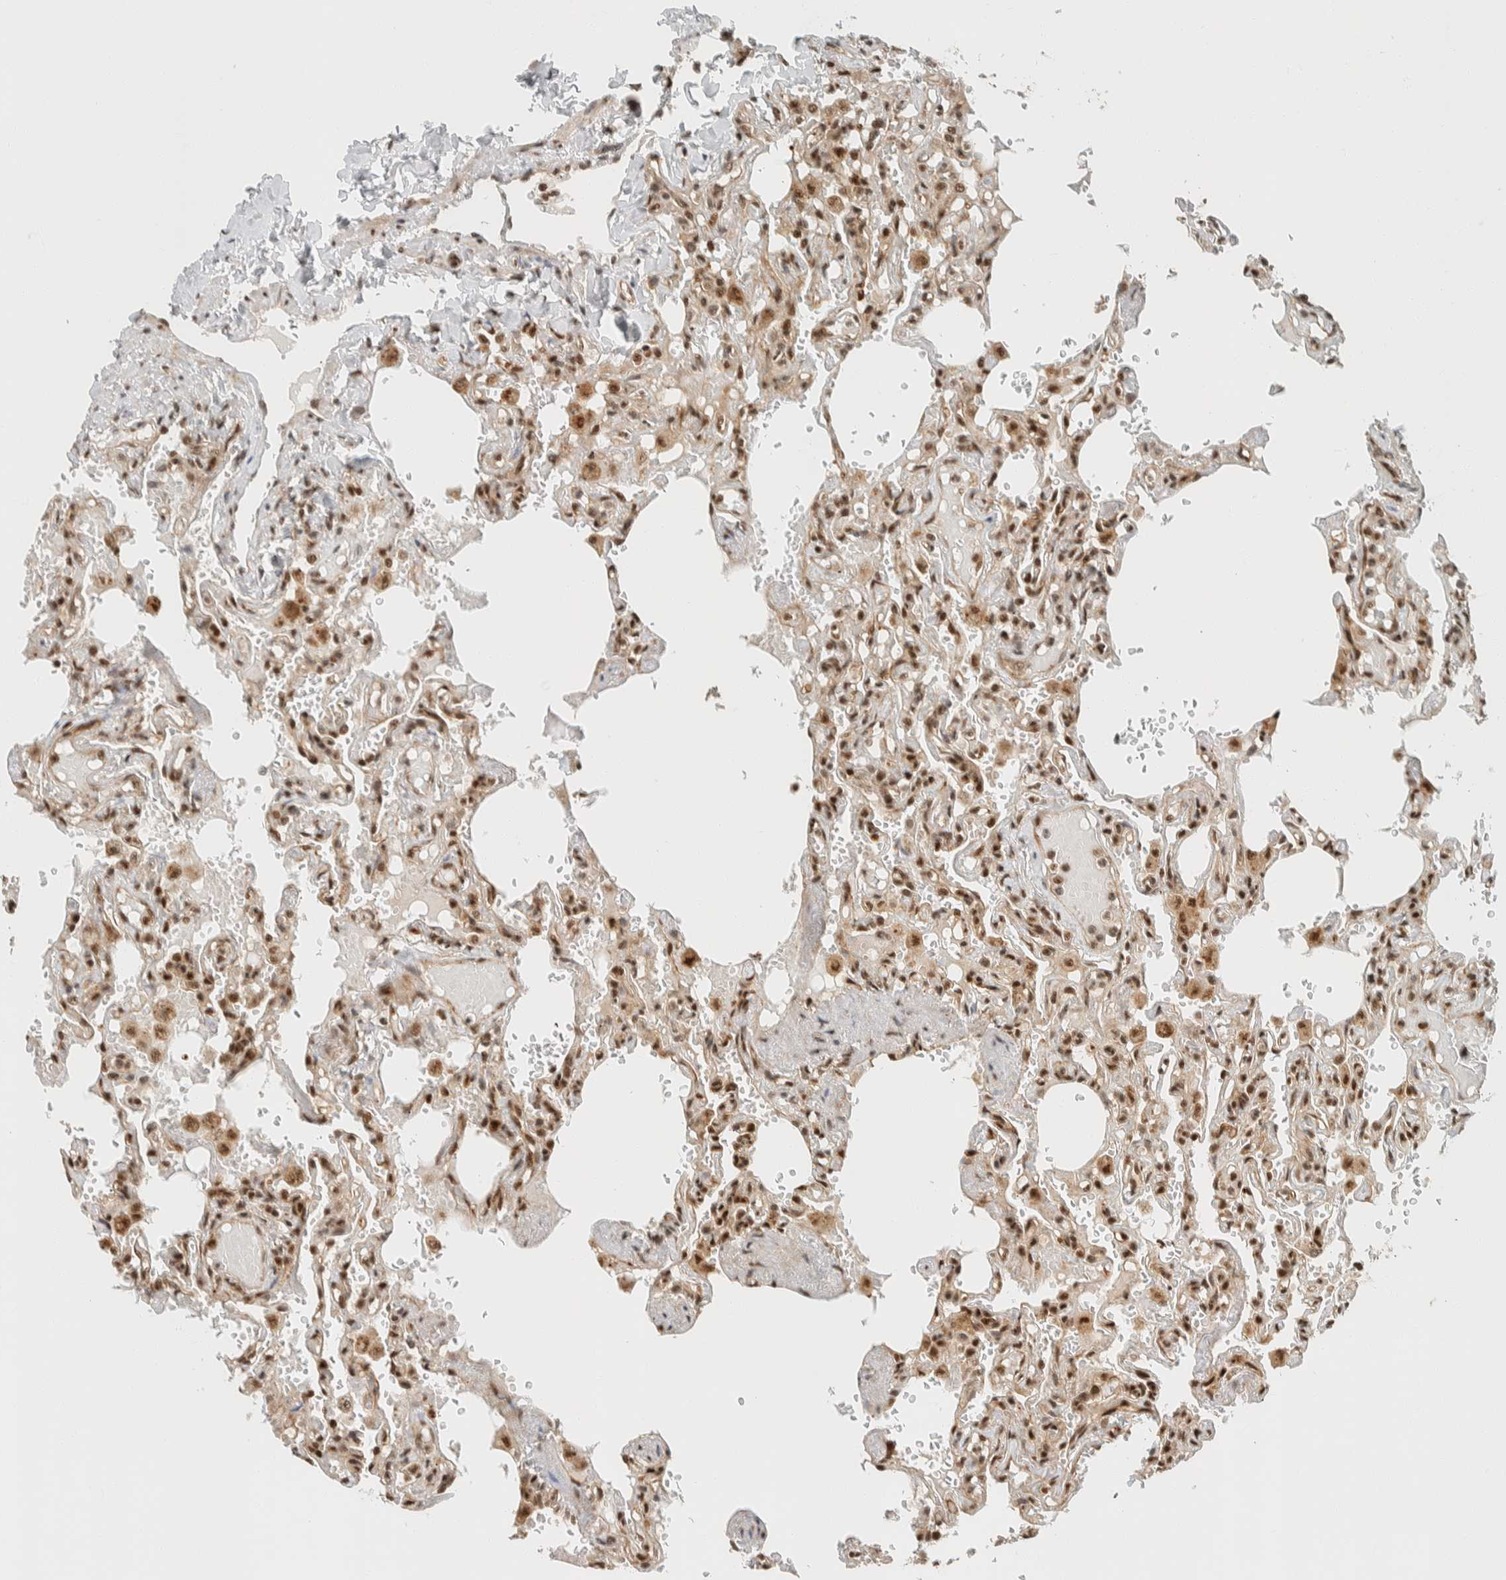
{"staining": {"intensity": "strong", "quantity": ">75%", "location": "nuclear"}, "tissue": "lung", "cell_type": "Alveolar cells", "image_type": "normal", "snomed": [{"axis": "morphology", "description": "Normal tissue, NOS"}, {"axis": "topography", "description": "Lung"}], "caption": "Immunohistochemical staining of normal human lung displays strong nuclear protein positivity in approximately >75% of alveolar cells. (Brightfield microscopy of DAB IHC at high magnification).", "gene": "SIK1", "patient": {"sex": "male", "age": 21}}